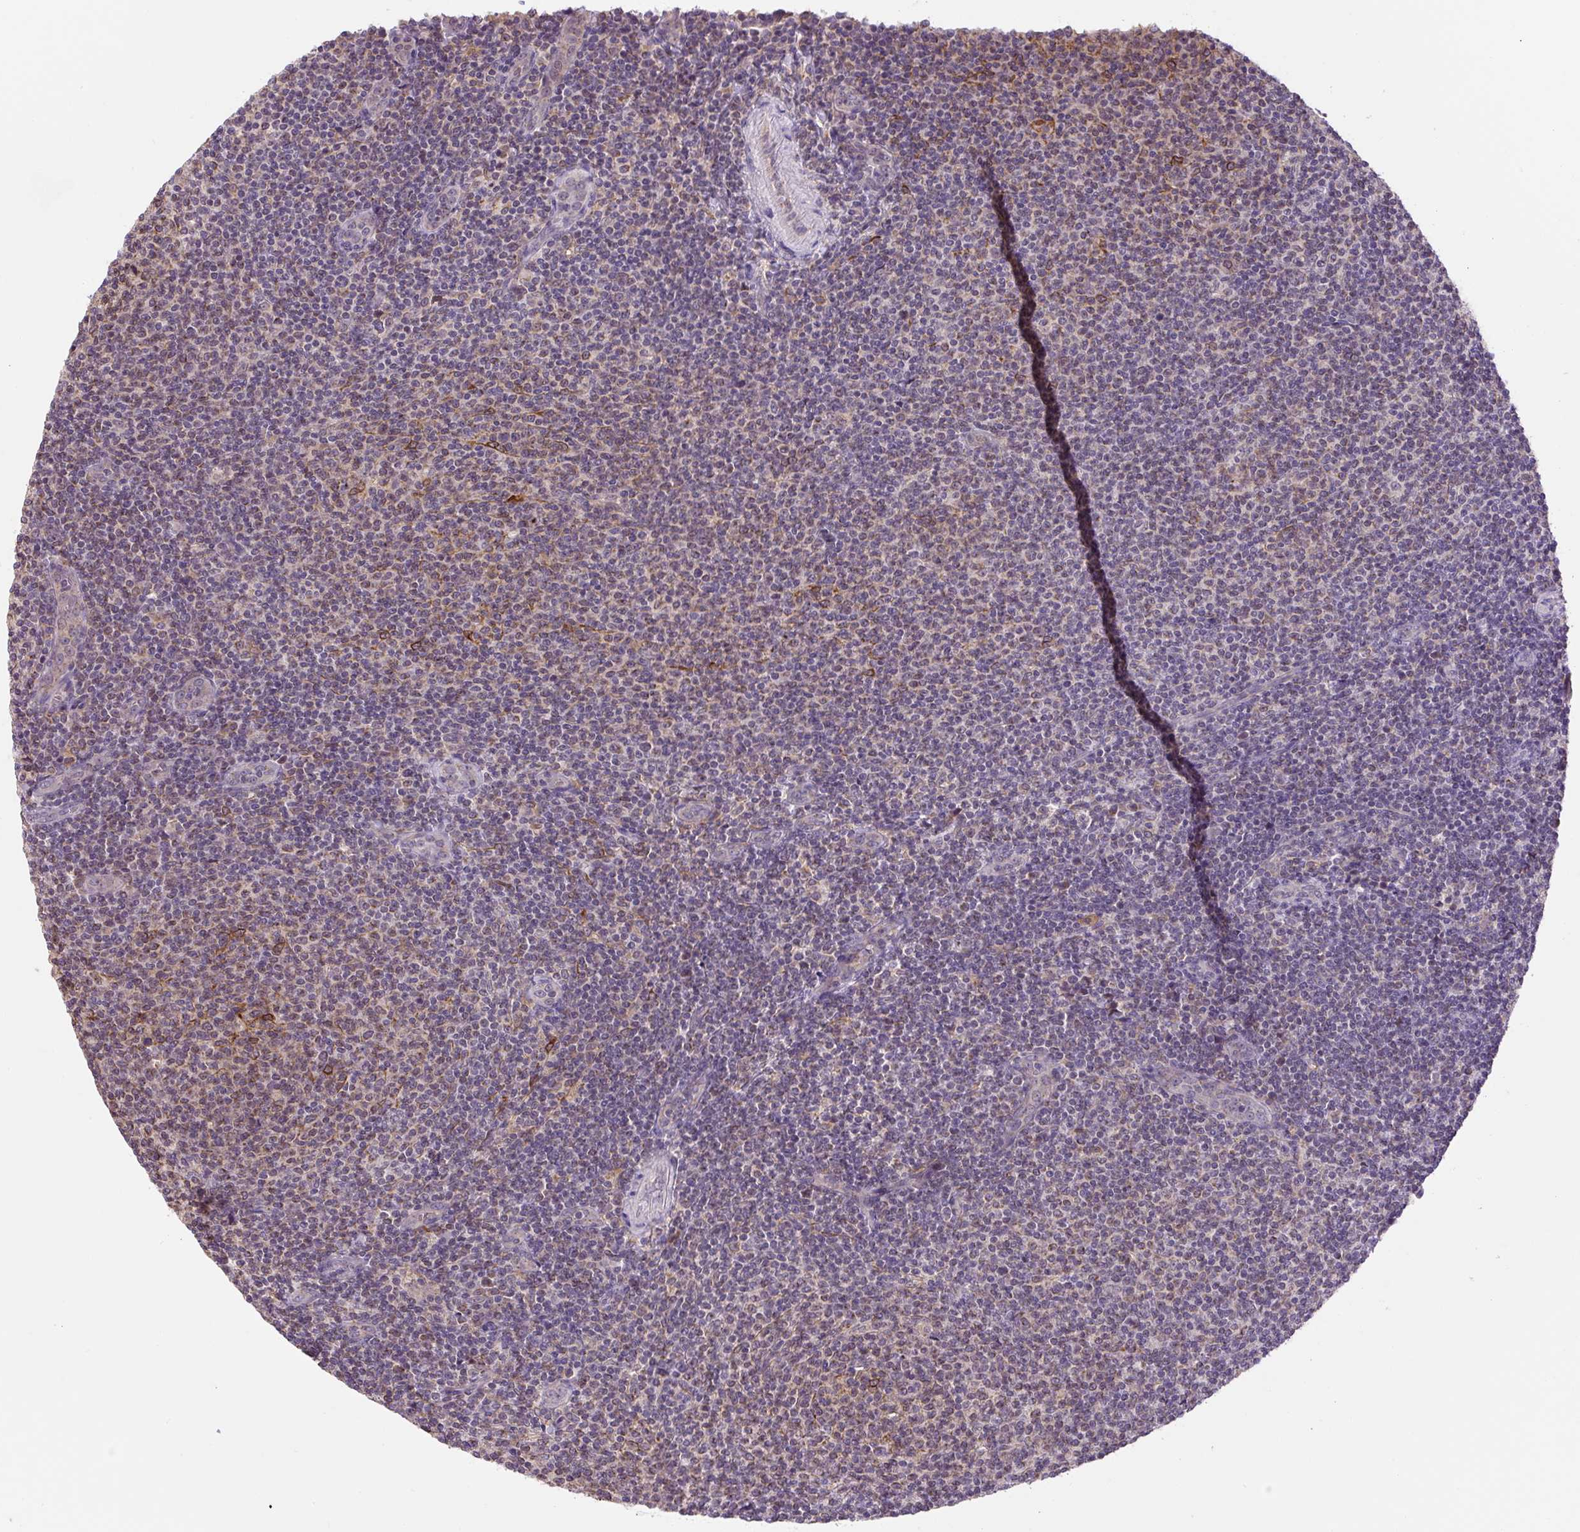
{"staining": {"intensity": "weak", "quantity": "25%-75%", "location": "cytoplasmic/membranous"}, "tissue": "lymphoma", "cell_type": "Tumor cells", "image_type": "cancer", "snomed": [{"axis": "morphology", "description": "Malignant lymphoma, non-Hodgkin's type, Low grade"}, {"axis": "topography", "description": "Lymph node"}], "caption": "Immunohistochemistry (IHC) micrograph of neoplastic tissue: malignant lymphoma, non-Hodgkin's type (low-grade) stained using IHC demonstrates low levels of weak protein expression localized specifically in the cytoplasmic/membranous of tumor cells, appearing as a cytoplasmic/membranous brown color.", "gene": "PLA2G4A", "patient": {"sex": "male", "age": 66}}